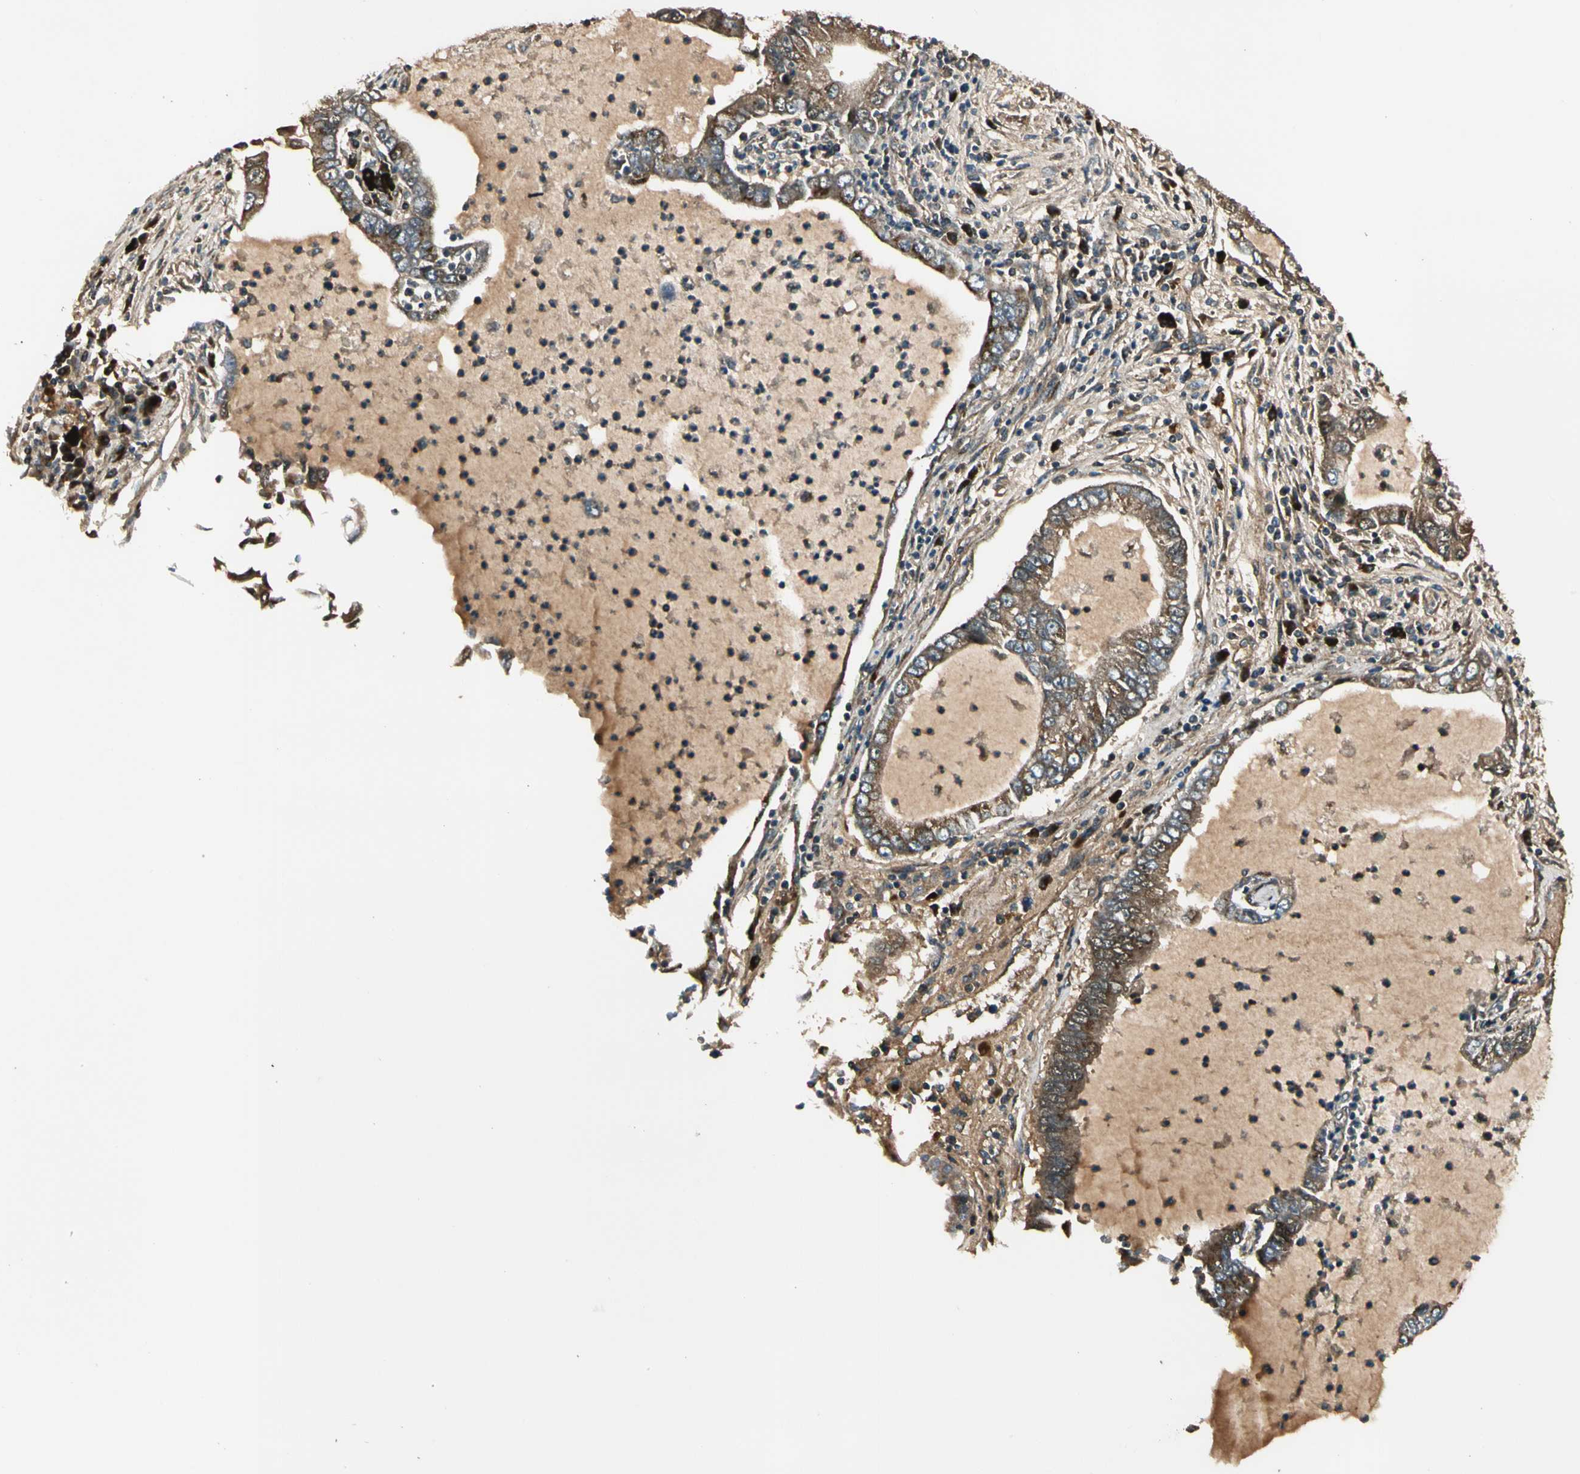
{"staining": {"intensity": "moderate", "quantity": ">75%", "location": "cytoplasmic/membranous"}, "tissue": "lung cancer", "cell_type": "Tumor cells", "image_type": "cancer", "snomed": [{"axis": "morphology", "description": "Adenocarcinoma, NOS"}, {"axis": "topography", "description": "Lung"}], "caption": "A micrograph showing moderate cytoplasmic/membranous staining in approximately >75% of tumor cells in lung adenocarcinoma, as visualized by brown immunohistochemical staining.", "gene": "GCK", "patient": {"sex": "female", "age": 51}}